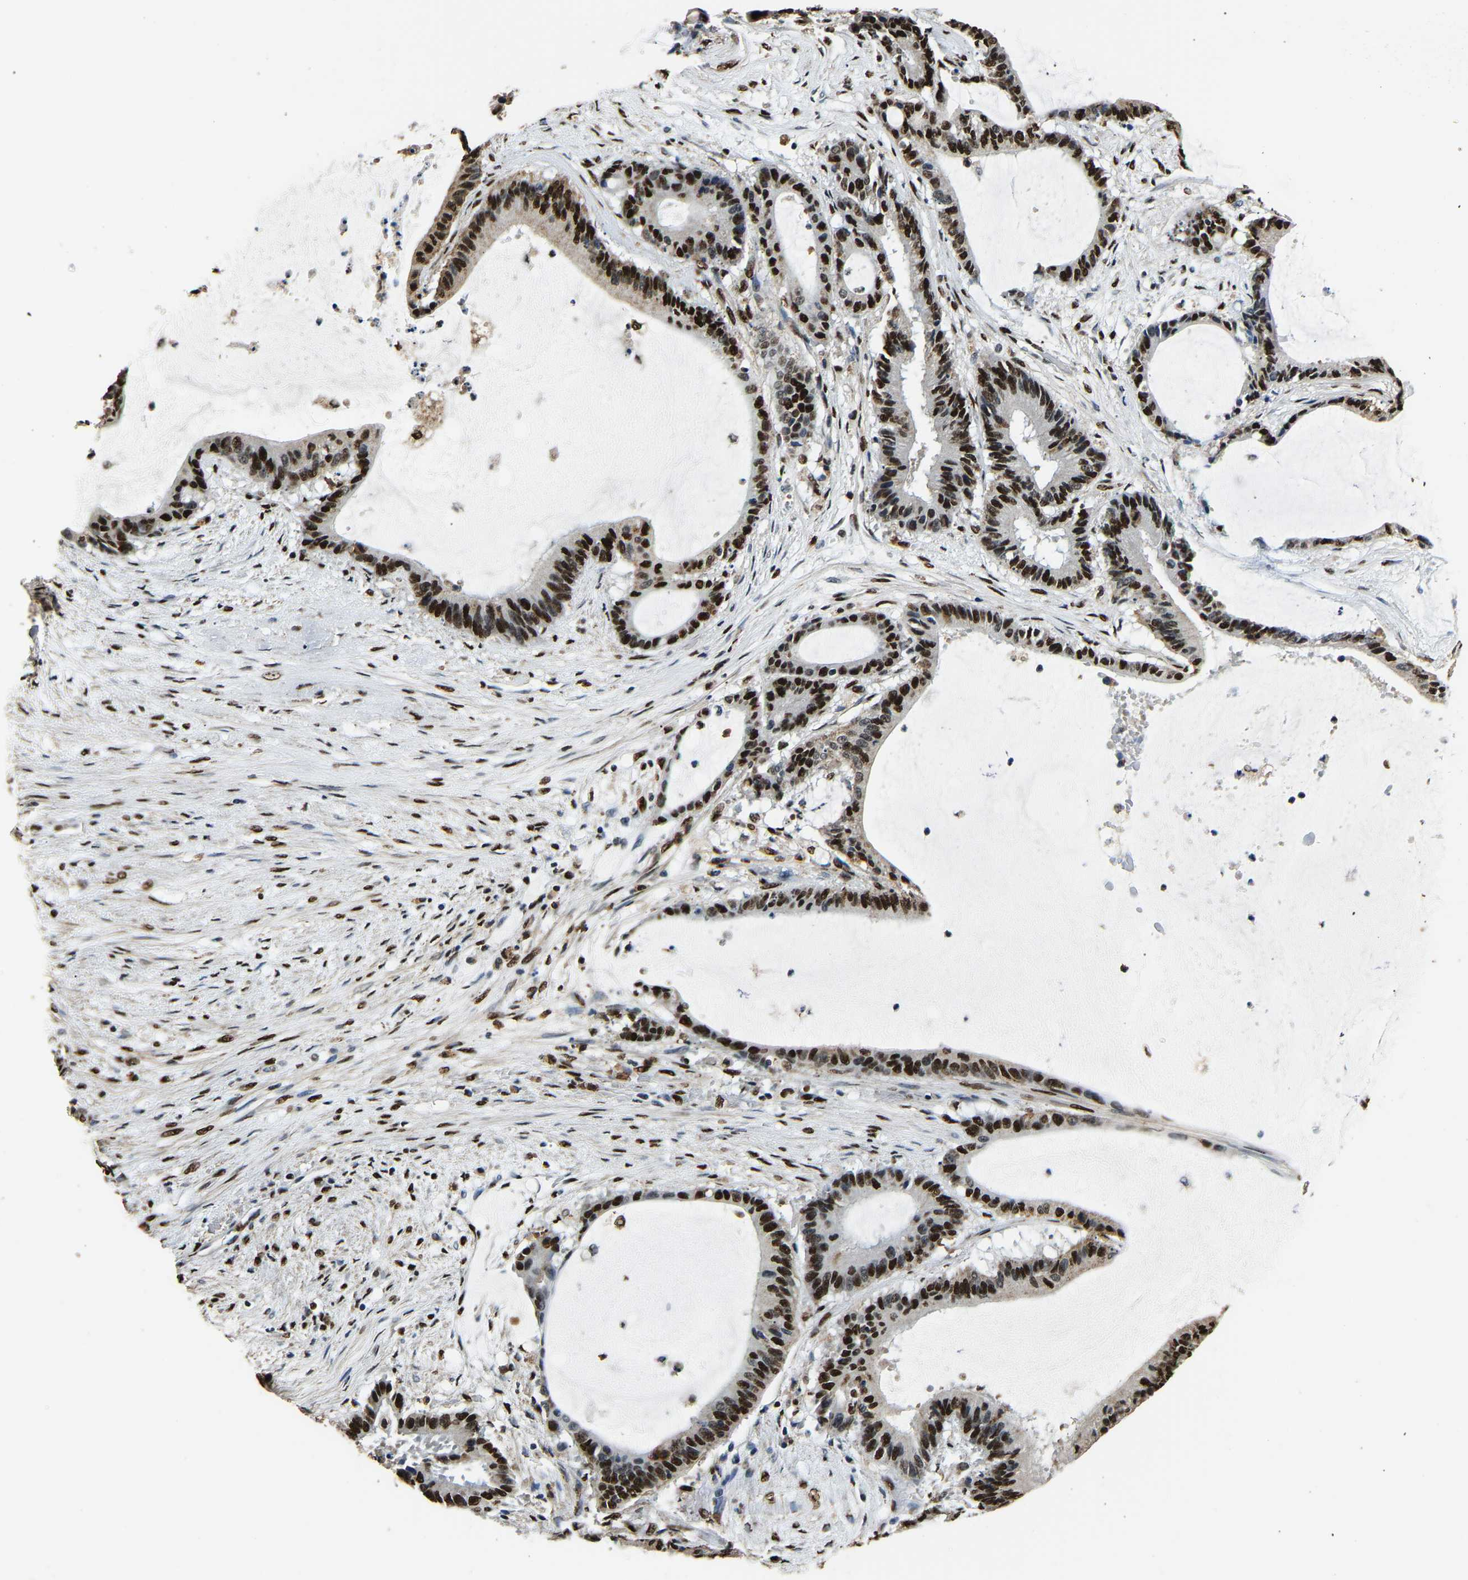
{"staining": {"intensity": "strong", "quantity": ">75%", "location": "nuclear"}, "tissue": "liver cancer", "cell_type": "Tumor cells", "image_type": "cancer", "snomed": [{"axis": "morphology", "description": "Cholangiocarcinoma"}, {"axis": "topography", "description": "Liver"}], "caption": "Strong nuclear staining for a protein is present in approximately >75% of tumor cells of cholangiocarcinoma (liver) using immunohistochemistry.", "gene": "SAFB", "patient": {"sex": "female", "age": 73}}